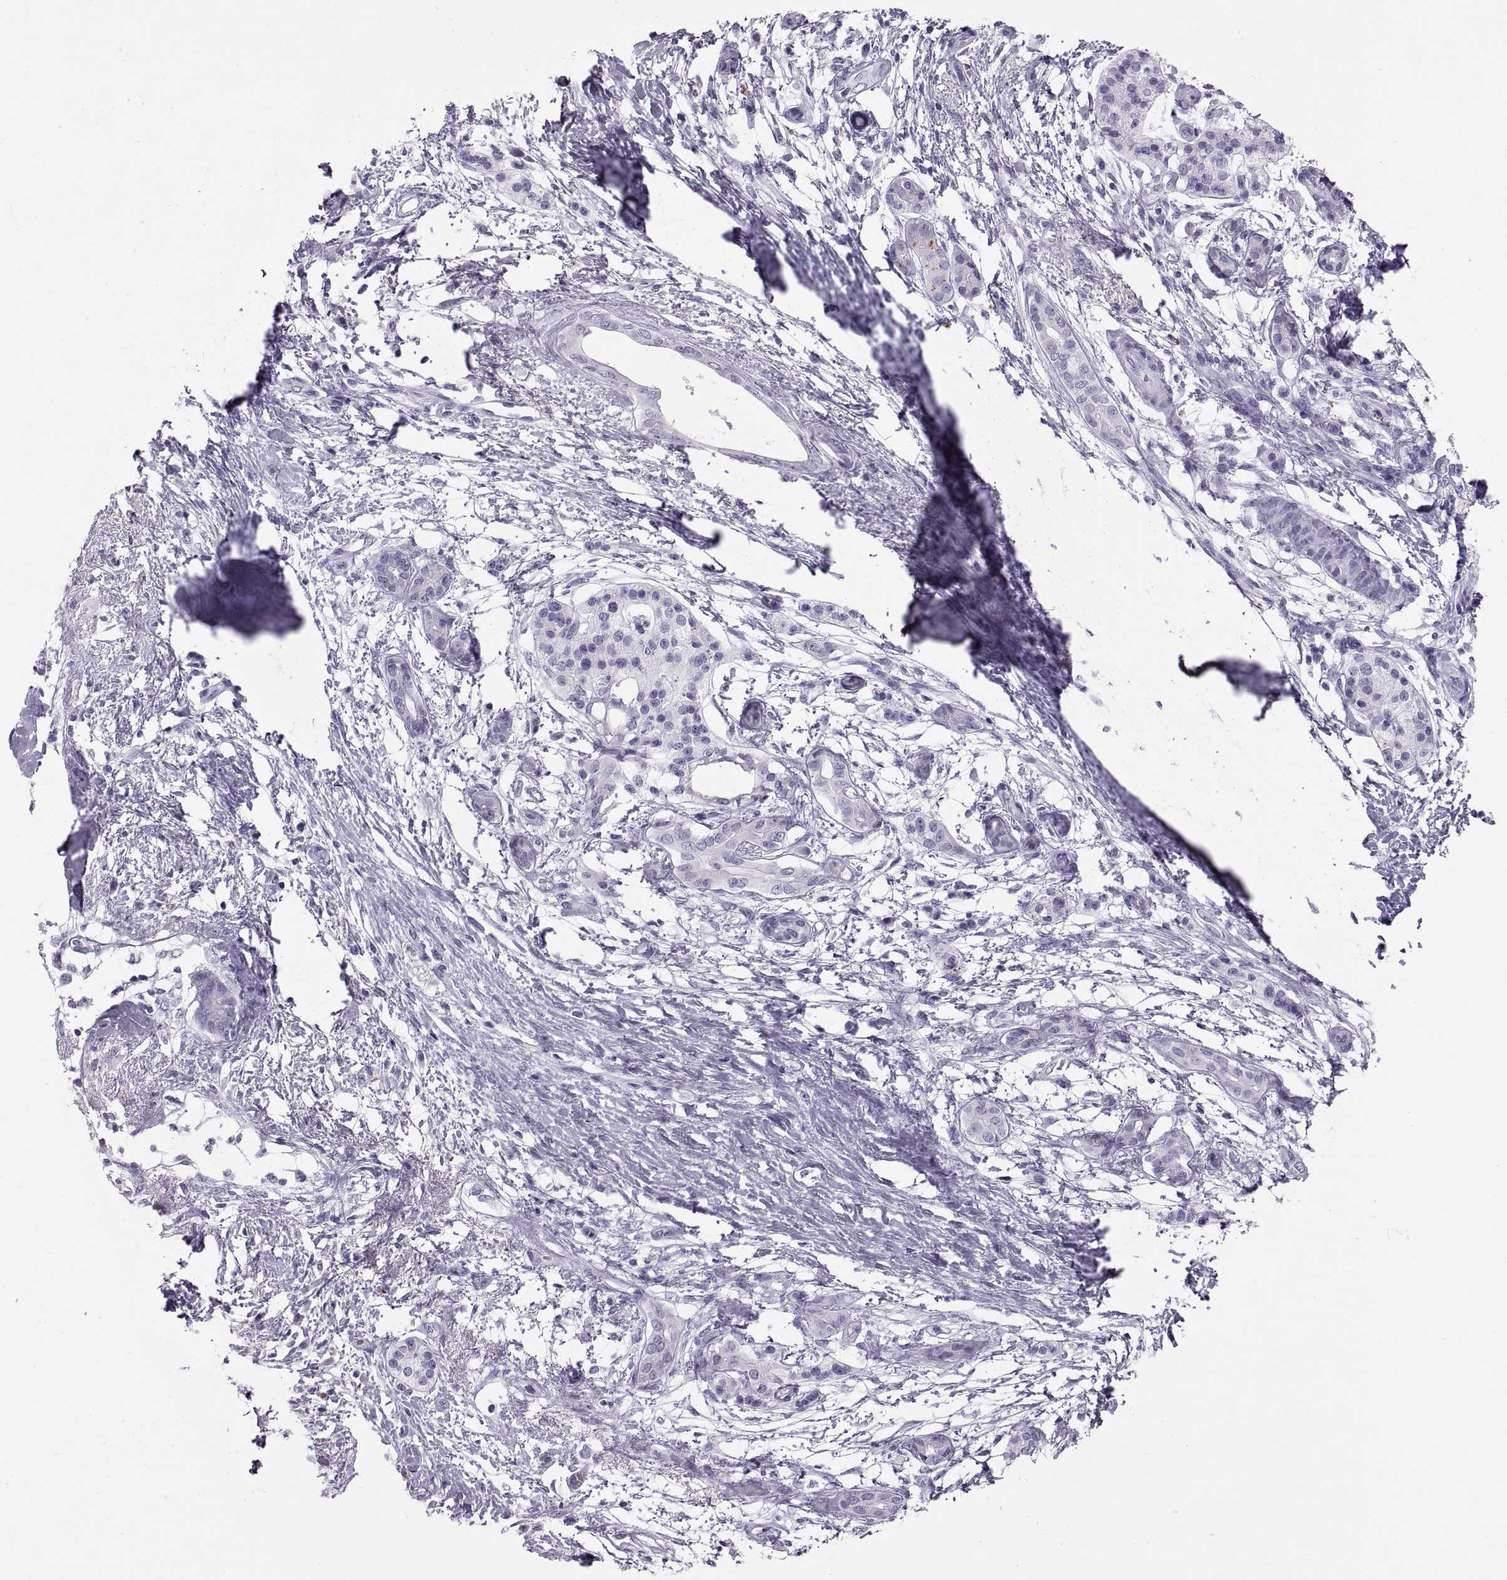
{"staining": {"intensity": "negative", "quantity": "none", "location": "none"}, "tissue": "pancreatic cancer", "cell_type": "Tumor cells", "image_type": "cancer", "snomed": [{"axis": "morphology", "description": "Adenocarcinoma, NOS"}, {"axis": "topography", "description": "Pancreas"}], "caption": "There is no significant expression in tumor cells of pancreatic cancer. (DAB immunohistochemistry (IHC), high magnification).", "gene": "QRICH2", "patient": {"sex": "female", "age": 72}}